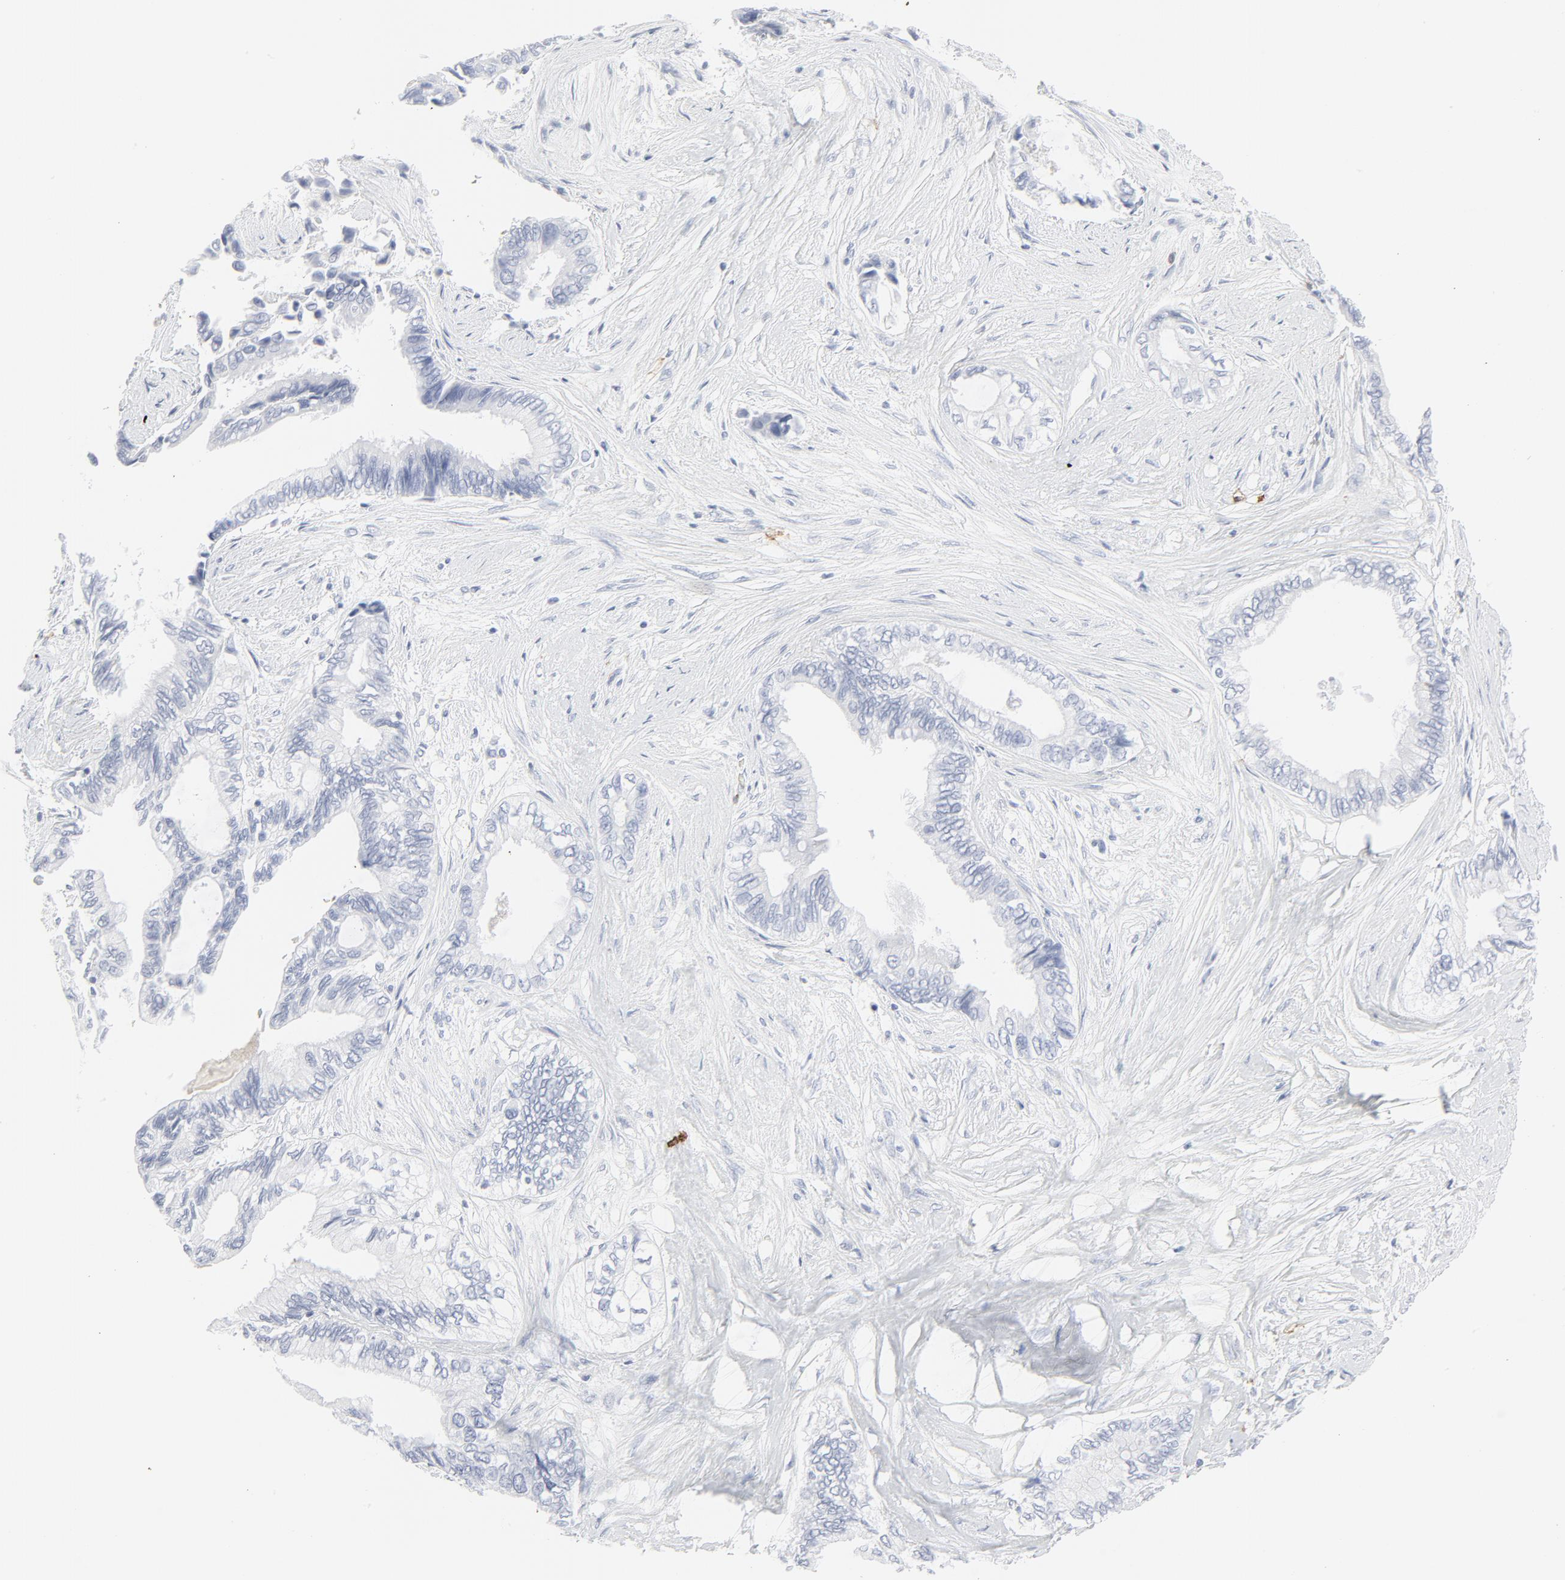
{"staining": {"intensity": "negative", "quantity": "none", "location": "none"}, "tissue": "pancreatic cancer", "cell_type": "Tumor cells", "image_type": "cancer", "snomed": [{"axis": "morphology", "description": "Adenocarcinoma, NOS"}, {"axis": "topography", "description": "Pancreas"}], "caption": "This is an immunohistochemistry photomicrograph of human pancreatic cancer. There is no positivity in tumor cells.", "gene": "CCR7", "patient": {"sex": "female", "age": 66}}